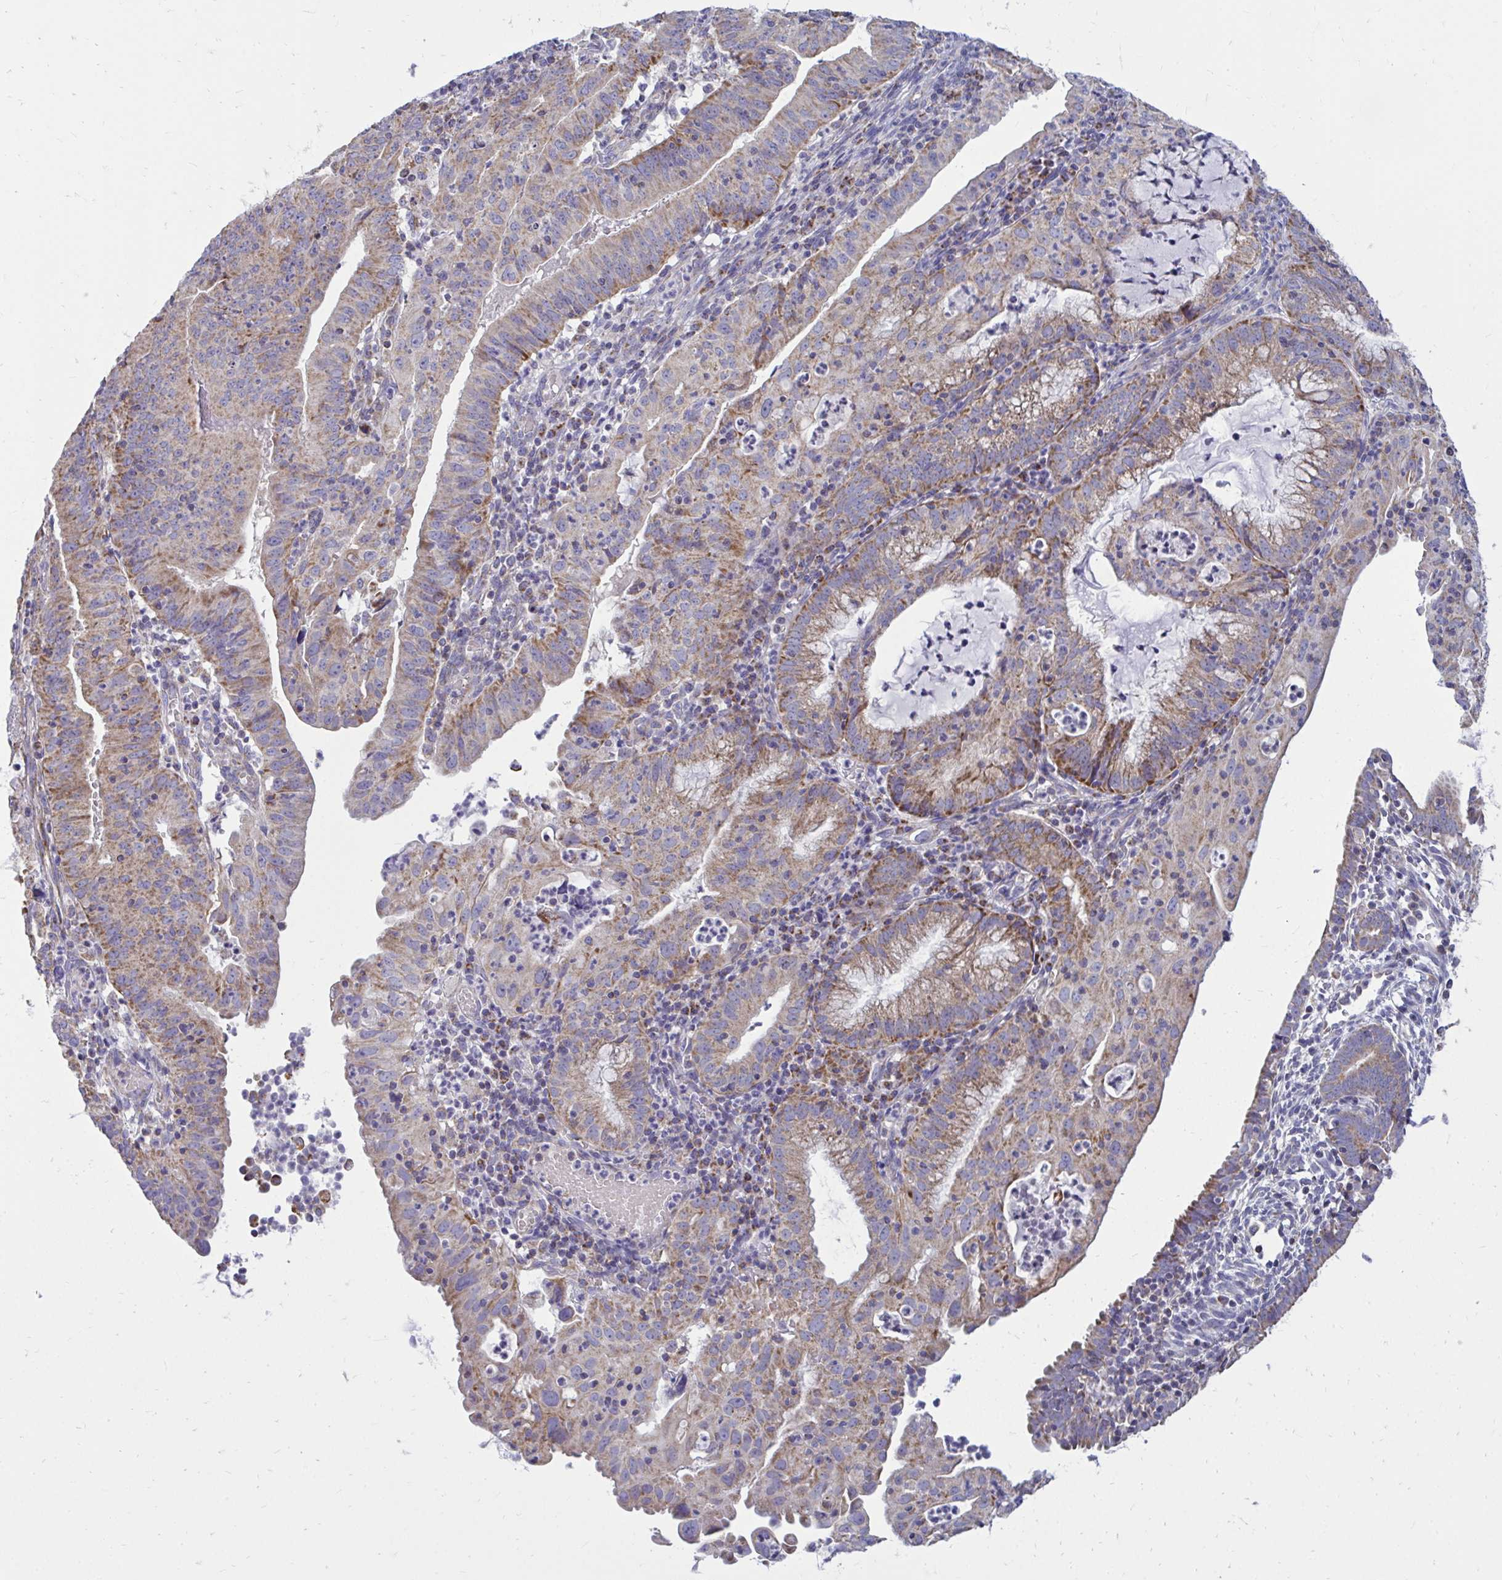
{"staining": {"intensity": "moderate", "quantity": "25%-75%", "location": "cytoplasmic/membranous"}, "tissue": "endometrial cancer", "cell_type": "Tumor cells", "image_type": "cancer", "snomed": [{"axis": "morphology", "description": "Adenocarcinoma, NOS"}, {"axis": "topography", "description": "Endometrium"}], "caption": "This photomicrograph demonstrates immunohistochemistry staining of endometrial adenocarcinoma, with medium moderate cytoplasmic/membranous expression in approximately 25%-75% of tumor cells.", "gene": "OR10R2", "patient": {"sex": "female", "age": 60}}